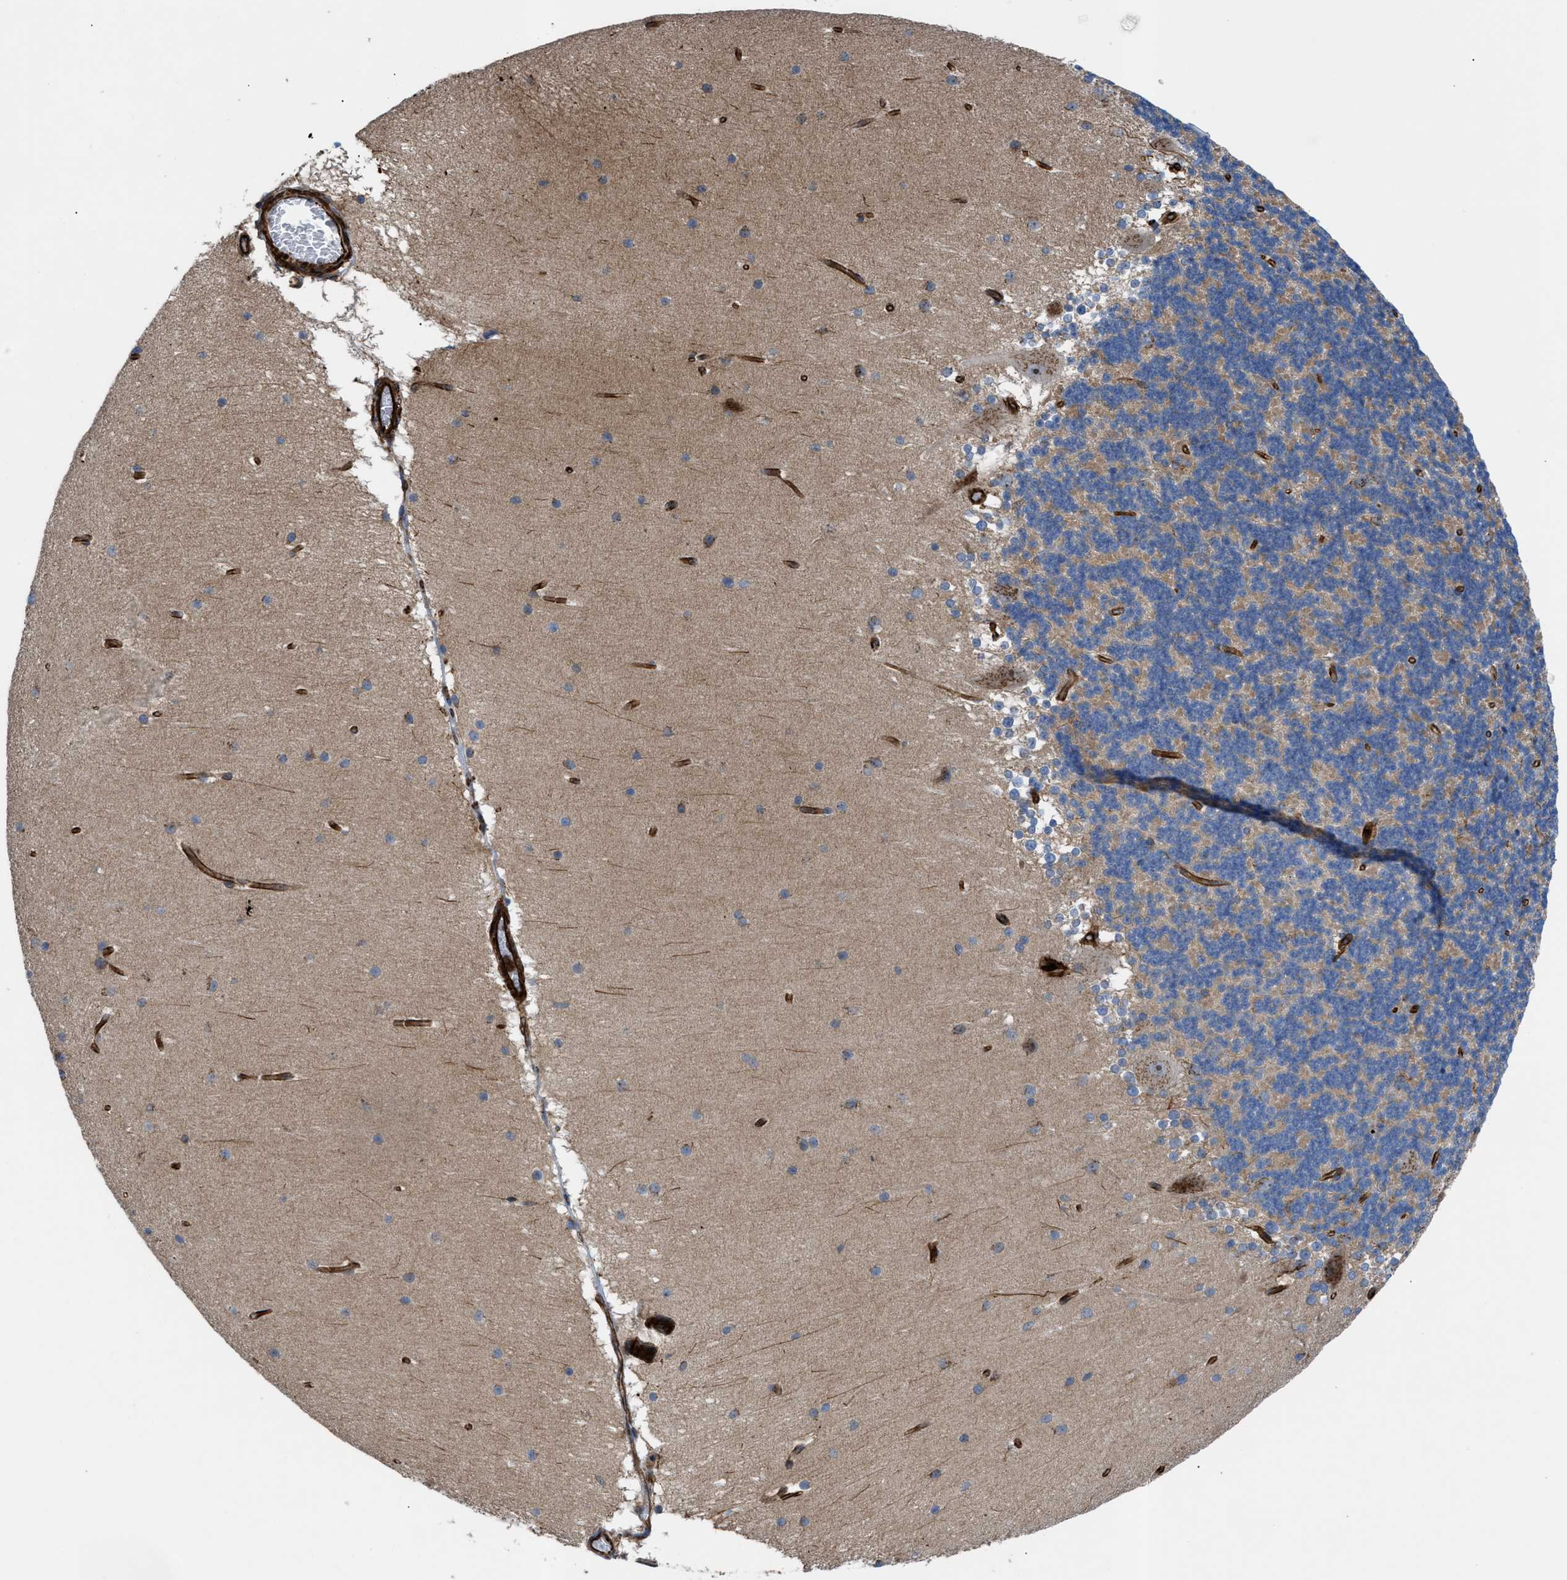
{"staining": {"intensity": "weak", "quantity": "25%-75%", "location": "cytoplasmic/membranous"}, "tissue": "cerebellum", "cell_type": "Cells in granular layer", "image_type": "normal", "snomed": [{"axis": "morphology", "description": "Normal tissue, NOS"}, {"axis": "topography", "description": "Cerebellum"}], "caption": "This is an image of immunohistochemistry staining of benign cerebellum, which shows weak expression in the cytoplasmic/membranous of cells in granular layer.", "gene": "PTPRE", "patient": {"sex": "female", "age": 19}}